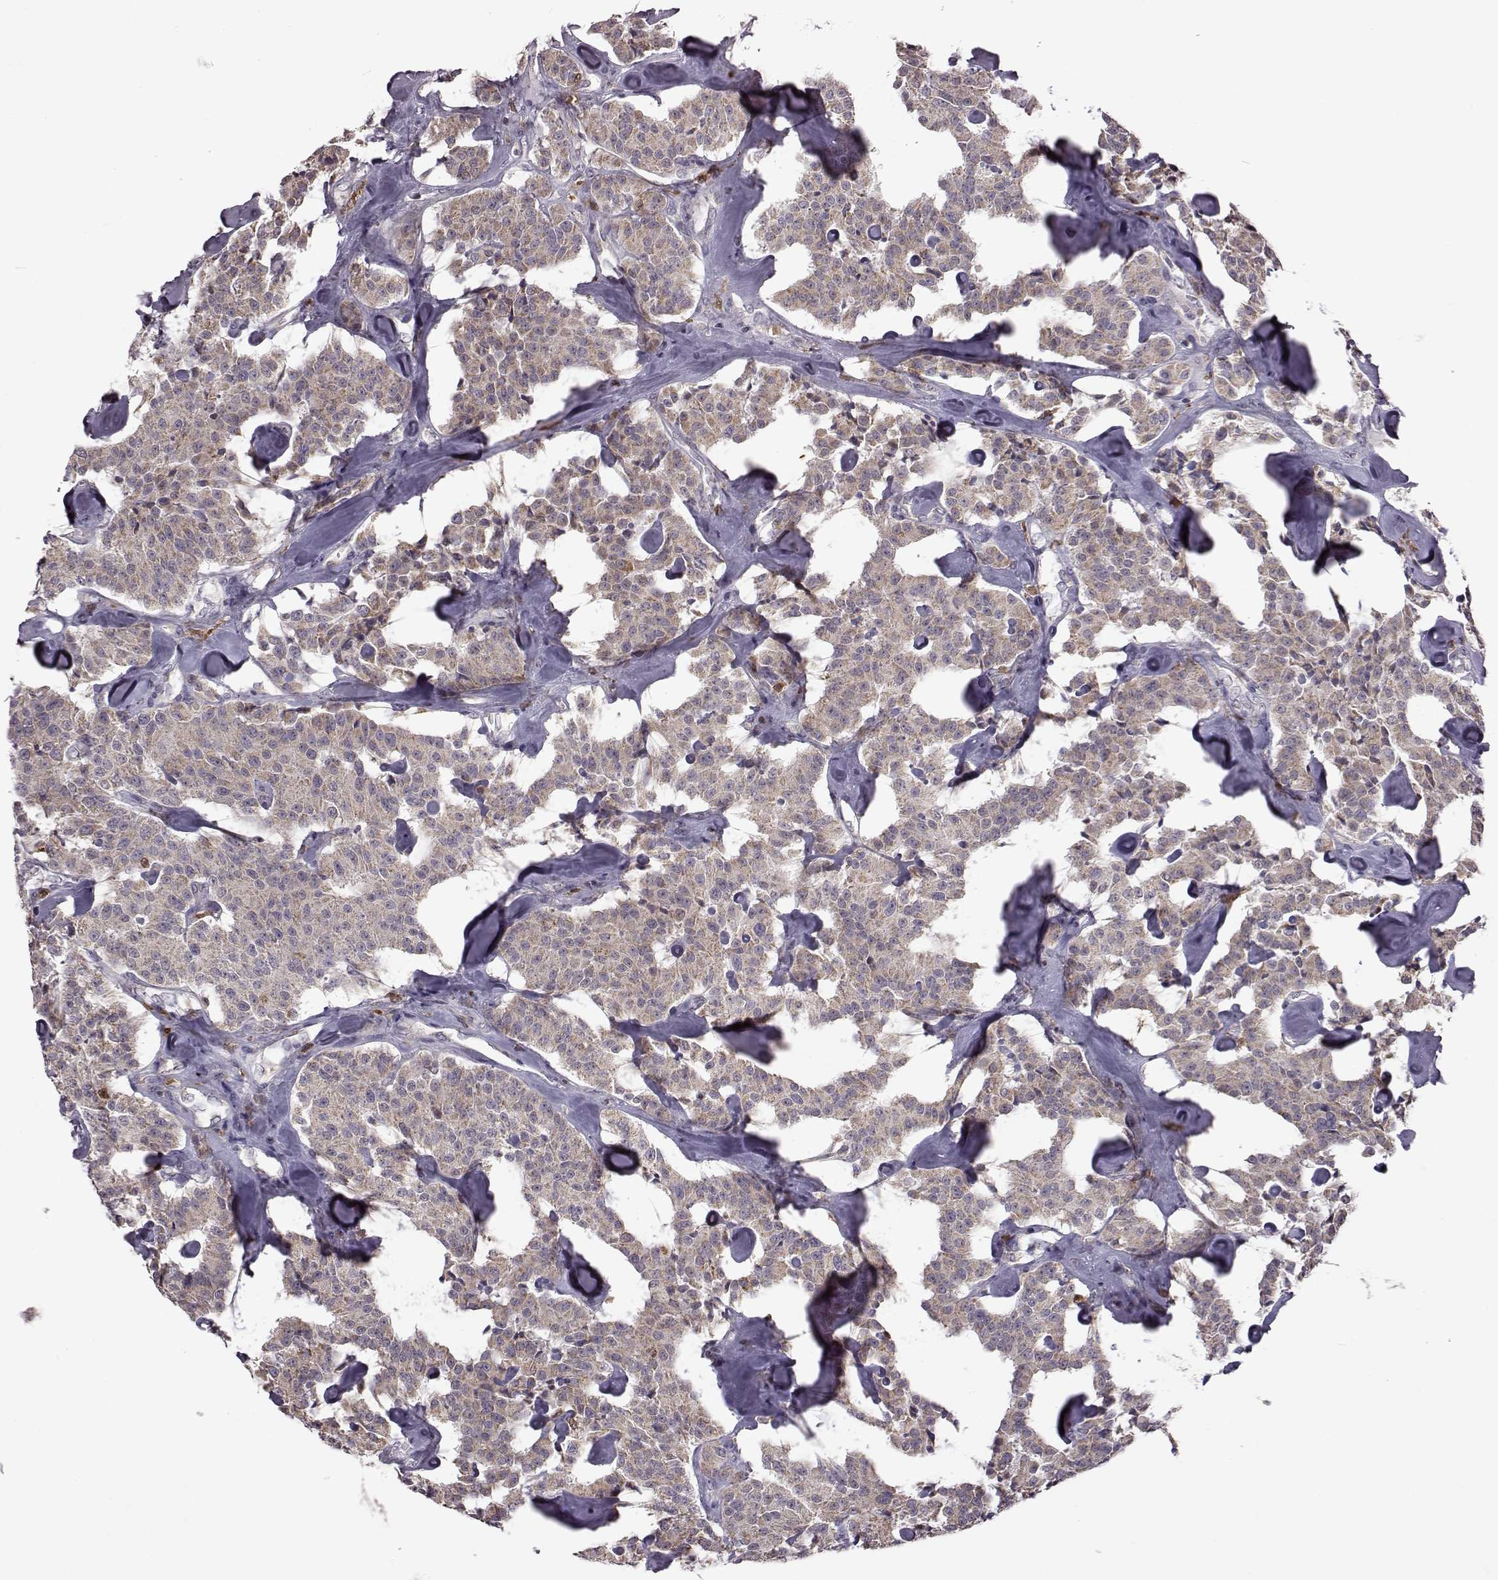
{"staining": {"intensity": "weak", "quantity": "25%-75%", "location": "cytoplasmic/membranous"}, "tissue": "carcinoid", "cell_type": "Tumor cells", "image_type": "cancer", "snomed": [{"axis": "morphology", "description": "Carcinoid, malignant, NOS"}, {"axis": "topography", "description": "Pancreas"}], "caption": "Human carcinoid (malignant) stained for a protein (brown) demonstrates weak cytoplasmic/membranous positive expression in about 25%-75% of tumor cells.", "gene": "DOK2", "patient": {"sex": "male", "age": 41}}